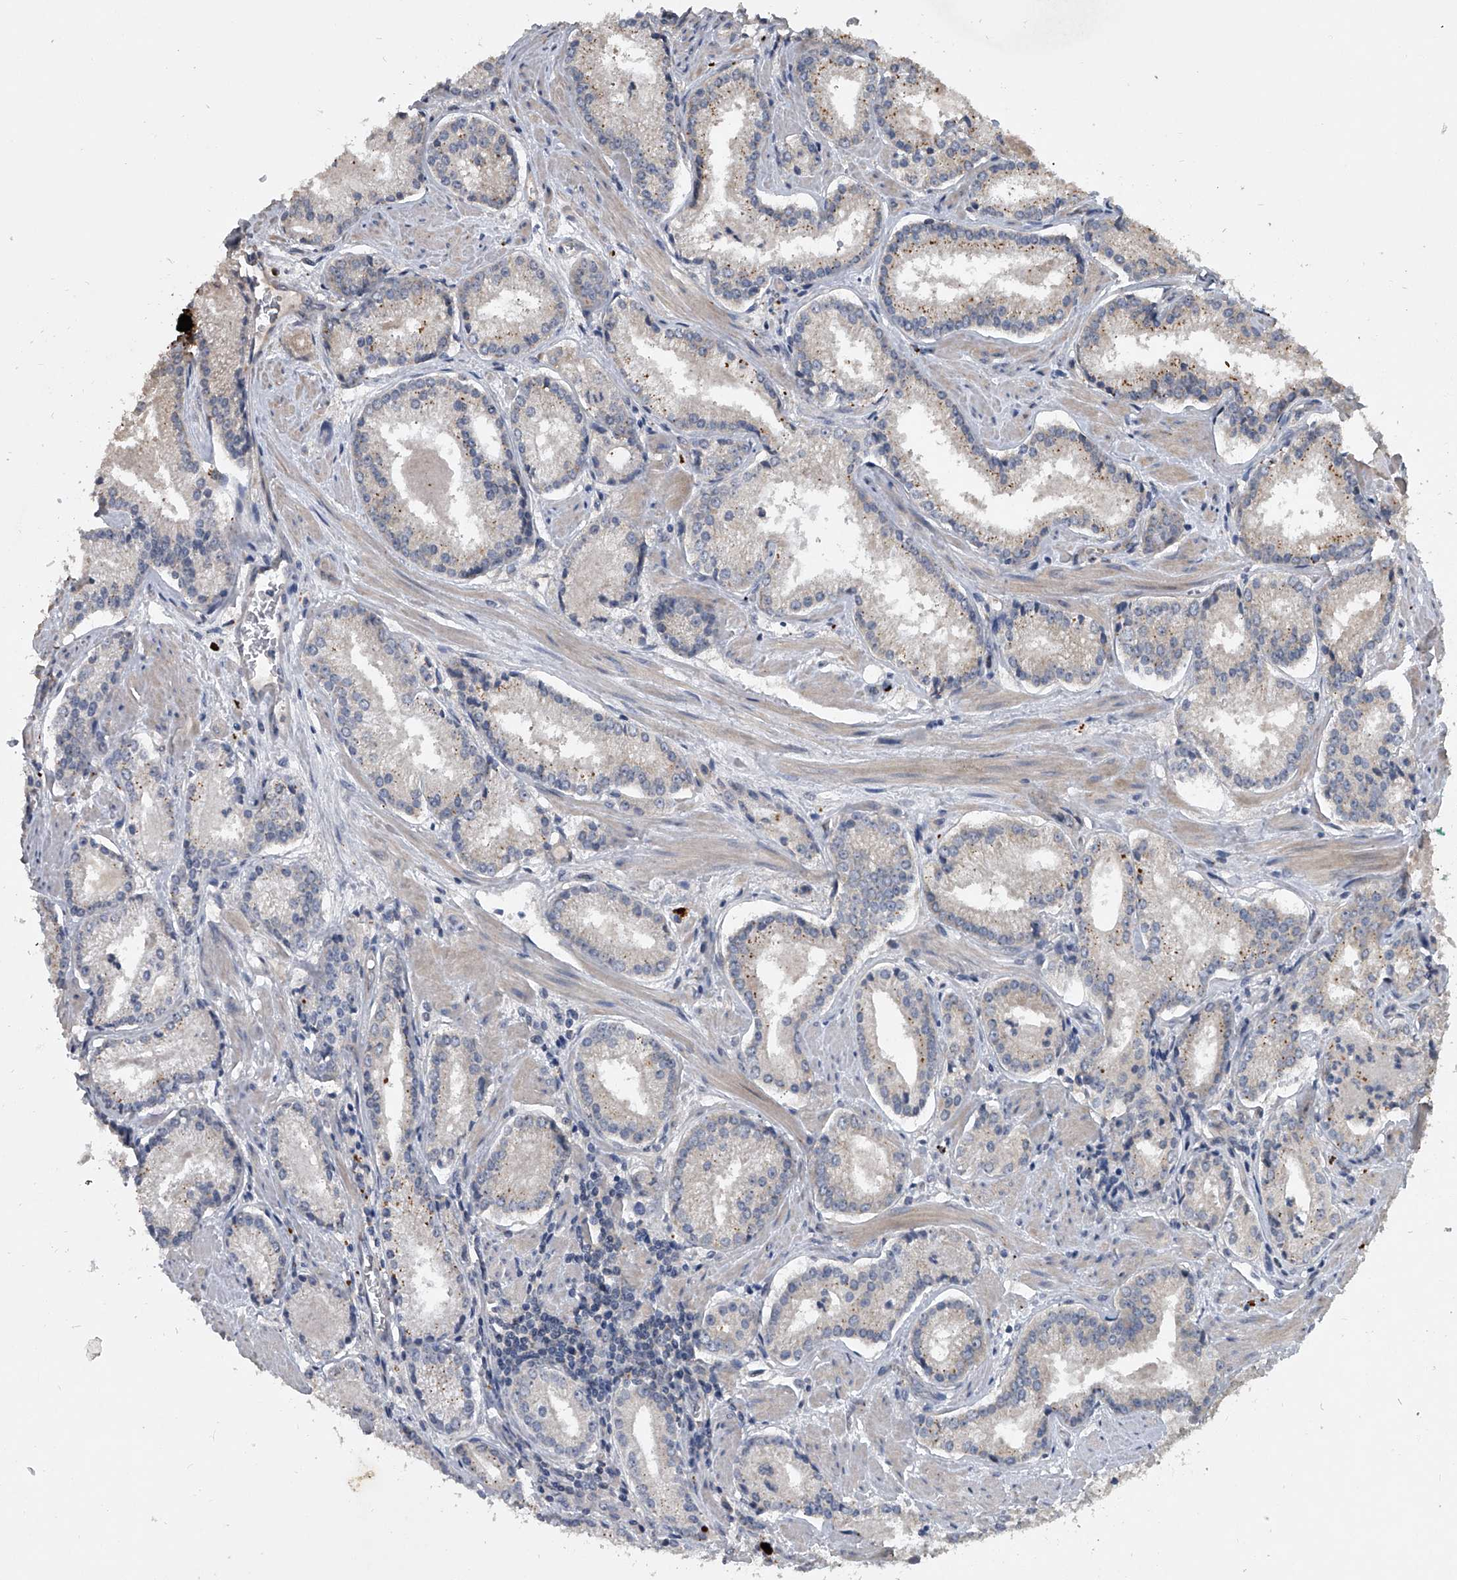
{"staining": {"intensity": "weak", "quantity": "<25%", "location": "cytoplasmic/membranous"}, "tissue": "prostate cancer", "cell_type": "Tumor cells", "image_type": "cancer", "snomed": [{"axis": "morphology", "description": "Adenocarcinoma, Low grade"}, {"axis": "topography", "description": "Prostate"}], "caption": "This is a histopathology image of immunohistochemistry staining of prostate low-grade adenocarcinoma, which shows no positivity in tumor cells.", "gene": "DOCK9", "patient": {"sex": "male", "age": 54}}